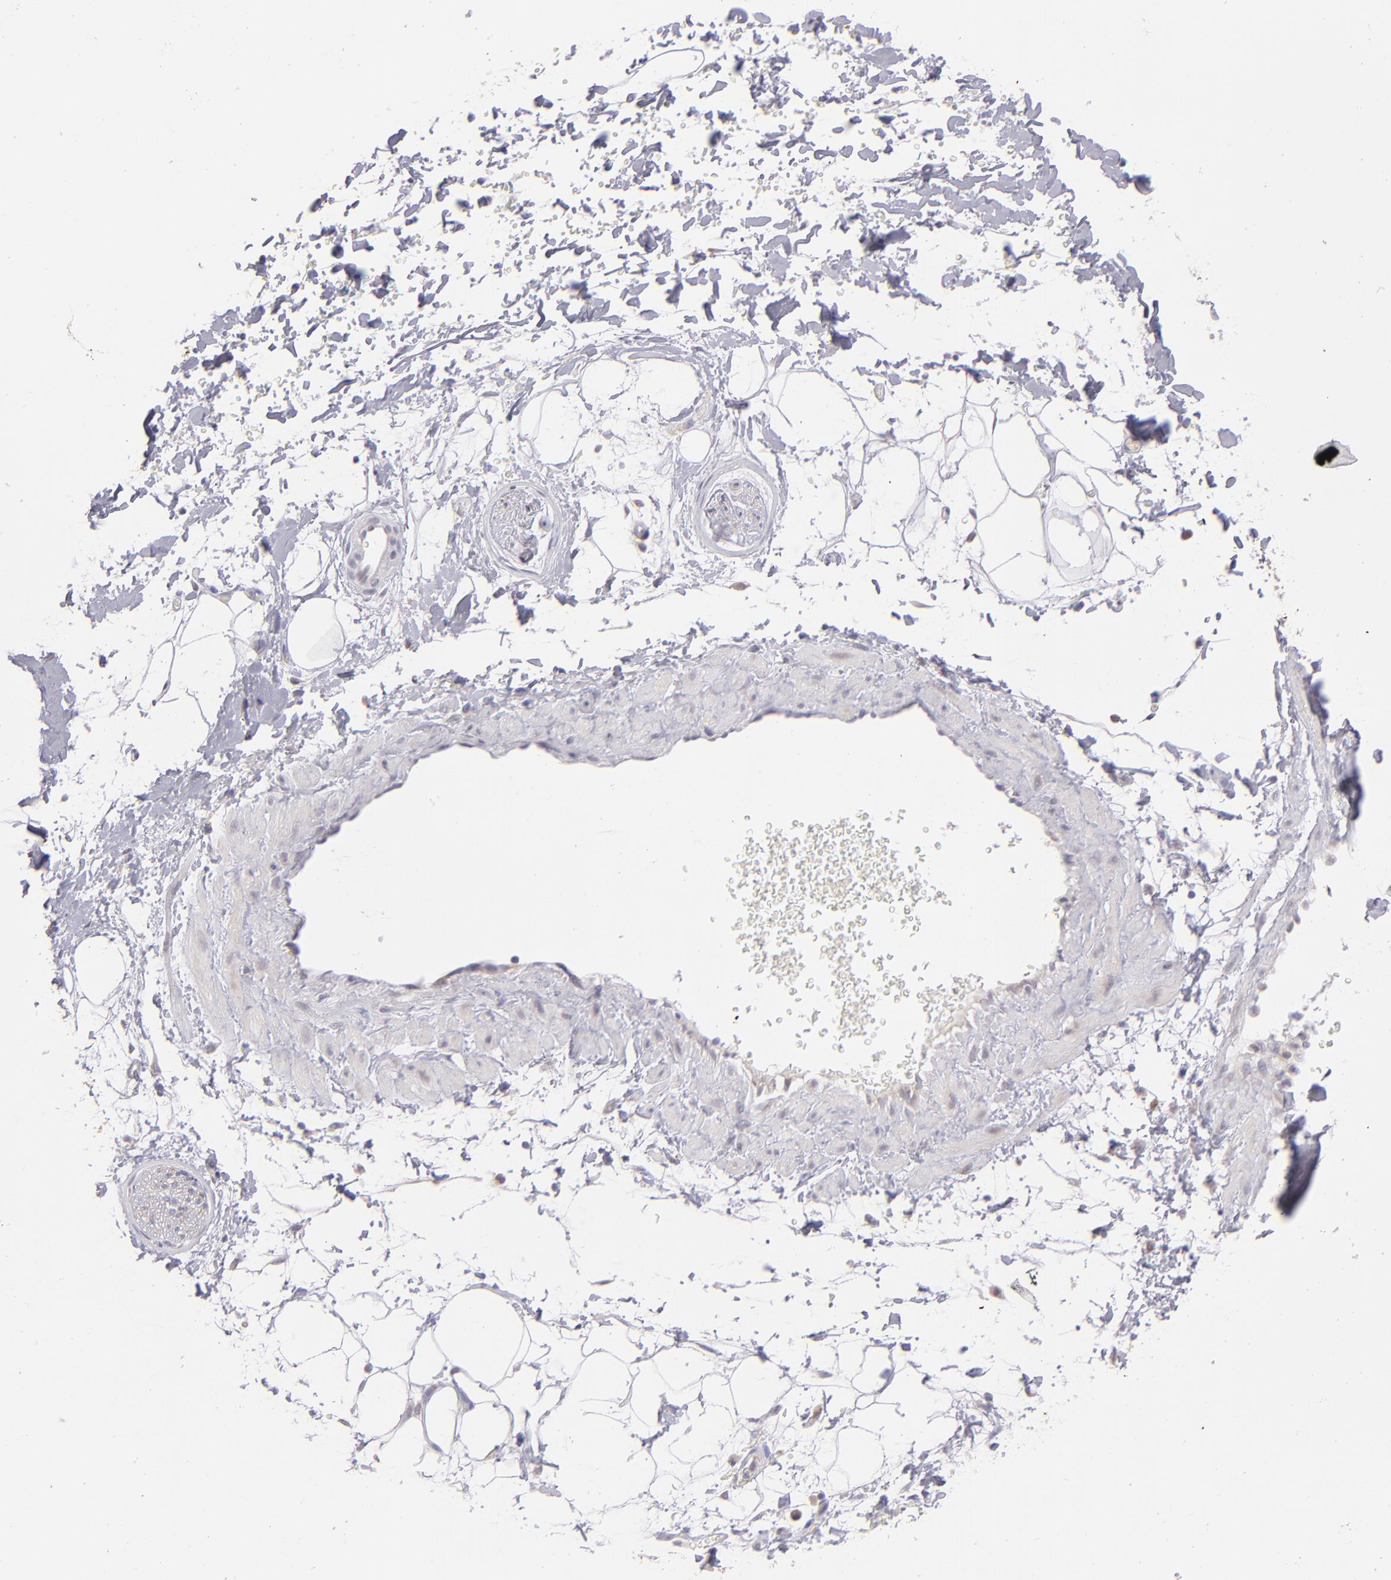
{"staining": {"intensity": "negative", "quantity": "none", "location": "none"}, "tissue": "adipose tissue", "cell_type": "Adipocytes", "image_type": "normal", "snomed": [{"axis": "morphology", "description": "Normal tissue, NOS"}, {"axis": "topography", "description": "Soft tissue"}], "caption": "Photomicrograph shows no significant protein positivity in adipocytes of unremarkable adipose tissue.", "gene": "TRAF3", "patient": {"sex": "male", "age": 72}}